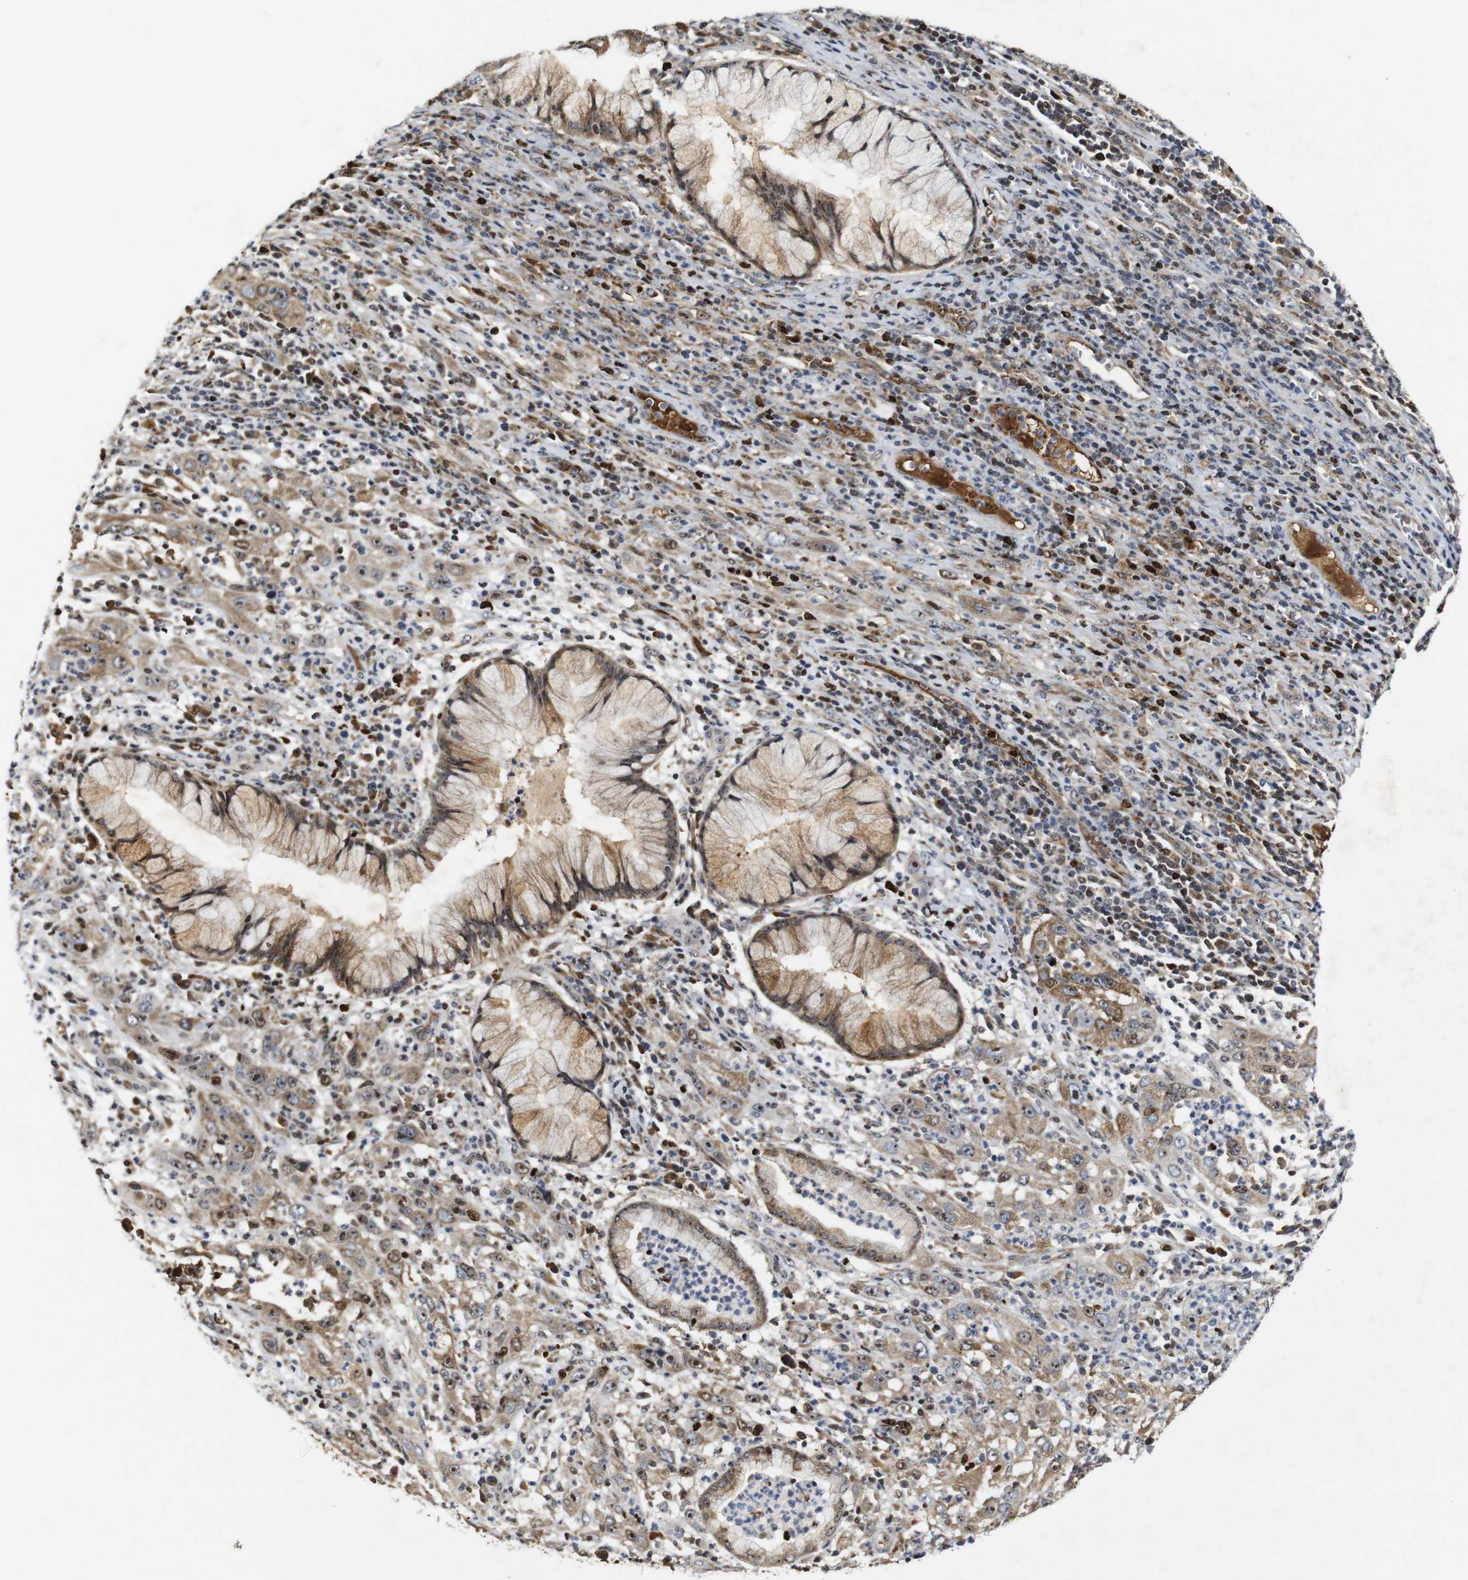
{"staining": {"intensity": "strong", "quantity": ">75%", "location": "cytoplasmic/membranous,nuclear"}, "tissue": "cervical cancer", "cell_type": "Tumor cells", "image_type": "cancer", "snomed": [{"axis": "morphology", "description": "Squamous cell carcinoma, NOS"}, {"axis": "topography", "description": "Cervix"}], "caption": "High-power microscopy captured an immunohistochemistry (IHC) micrograph of cervical cancer, revealing strong cytoplasmic/membranous and nuclear positivity in approximately >75% of tumor cells.", "gene": "MYC", "patient": {"sex": "female", "age": 32}}